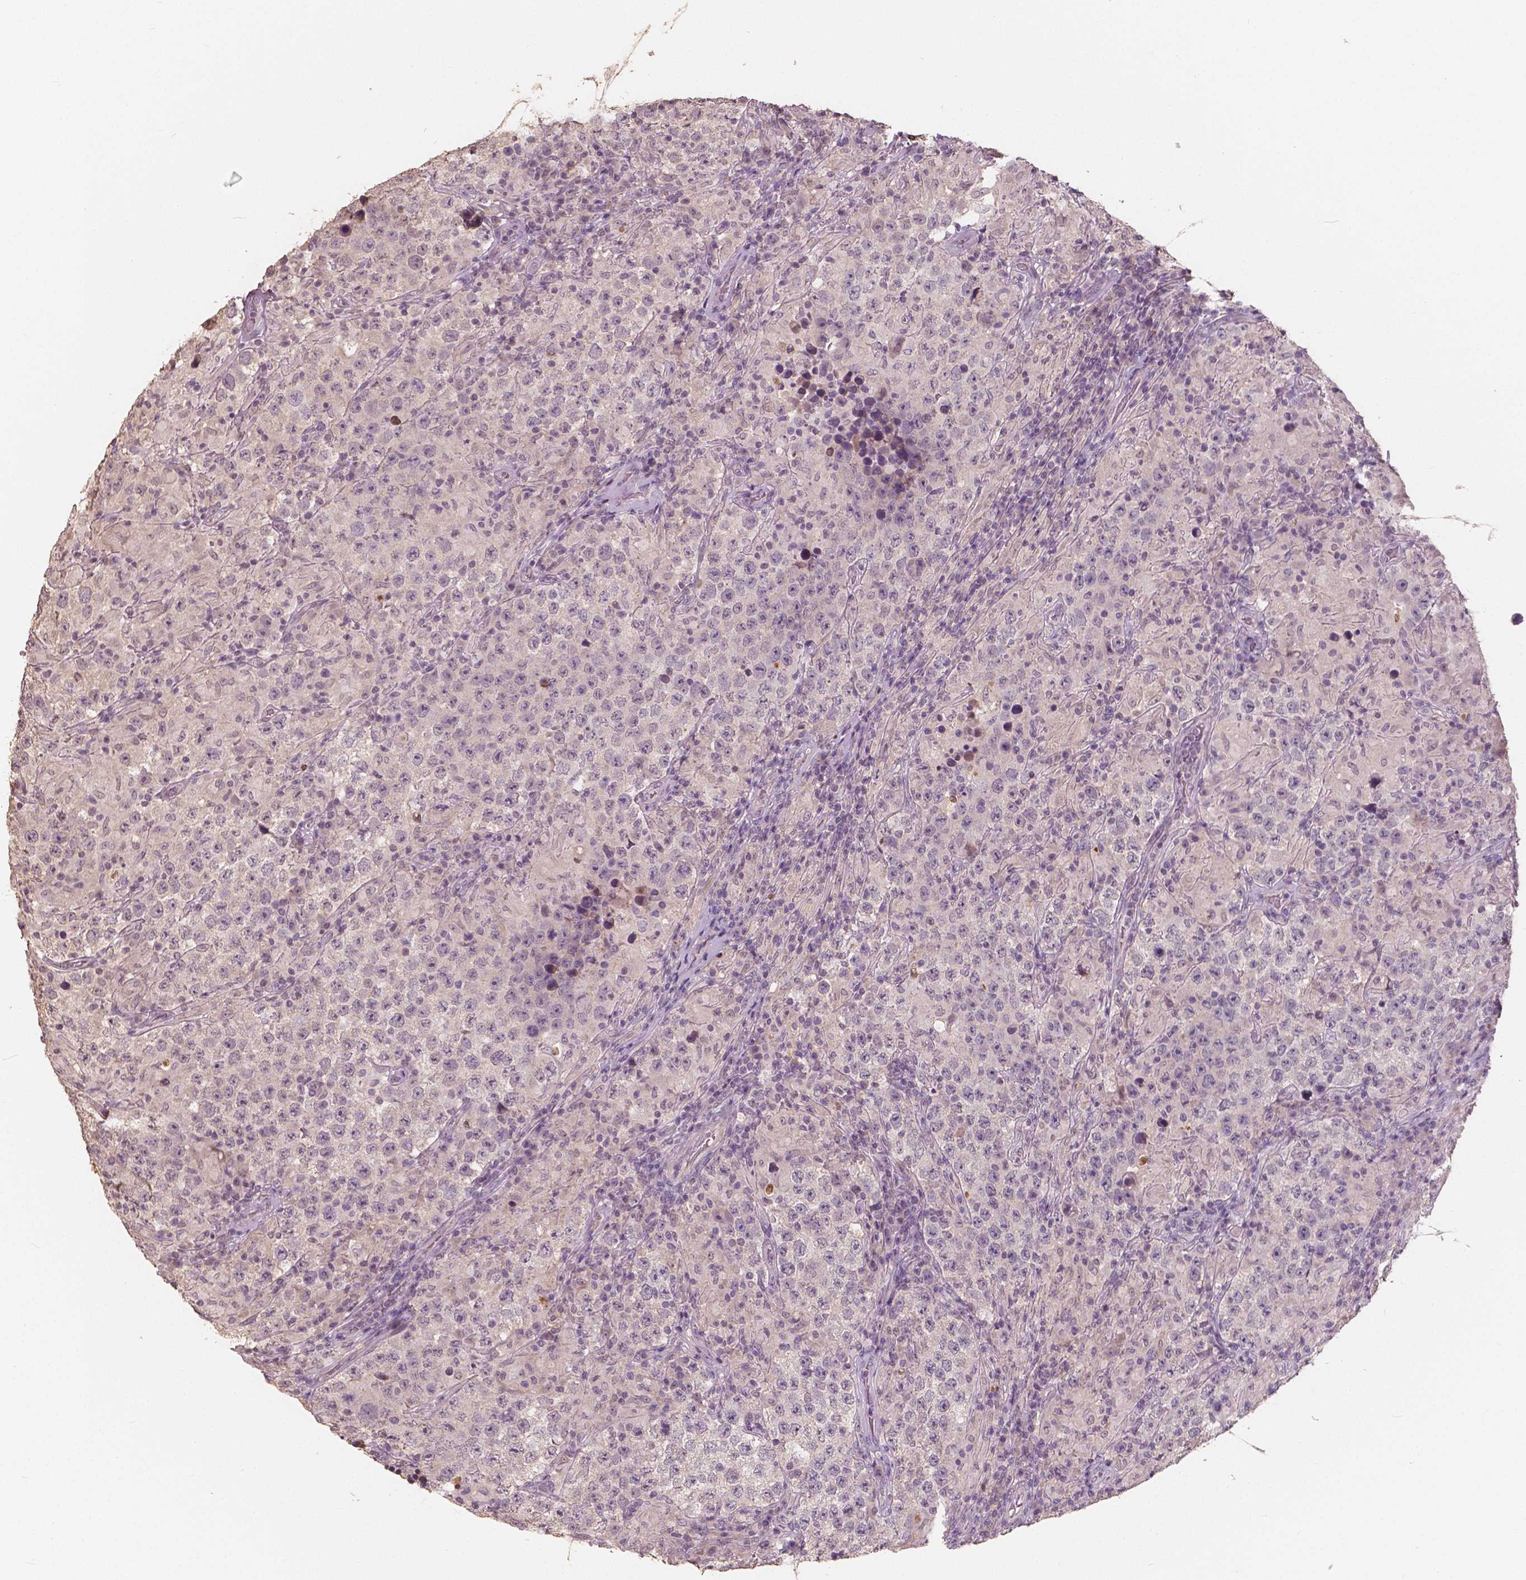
{"staining": {"intensity": "negative", "quantity": "none", "location": "none"}, "tissue": "testis cancer", "cell_type": "Tumor cells", "image_type": "cancer", "snomed": [{"axis": "morphology", "description": "Seminoma, NOS"}, {"axis": "morphology", "description": "Carcinoma, Embryonal, NOS"}, {"axis": "topography", "description": "Testis"}], "caption": "This photomicrograph is of testis cancer stained with immunohistochemistry (IHC) to label a protein in brown with the nuclei are counter-stained blue. There is no positivity in tumor cells. The staining is performed using DAB (3,3'-diaminobenzidine) brown chromogen with nuclei counter-stained in using hematoxylin.", "gene": "SAT2", "patient": {"sex": "male", "age": 41}}